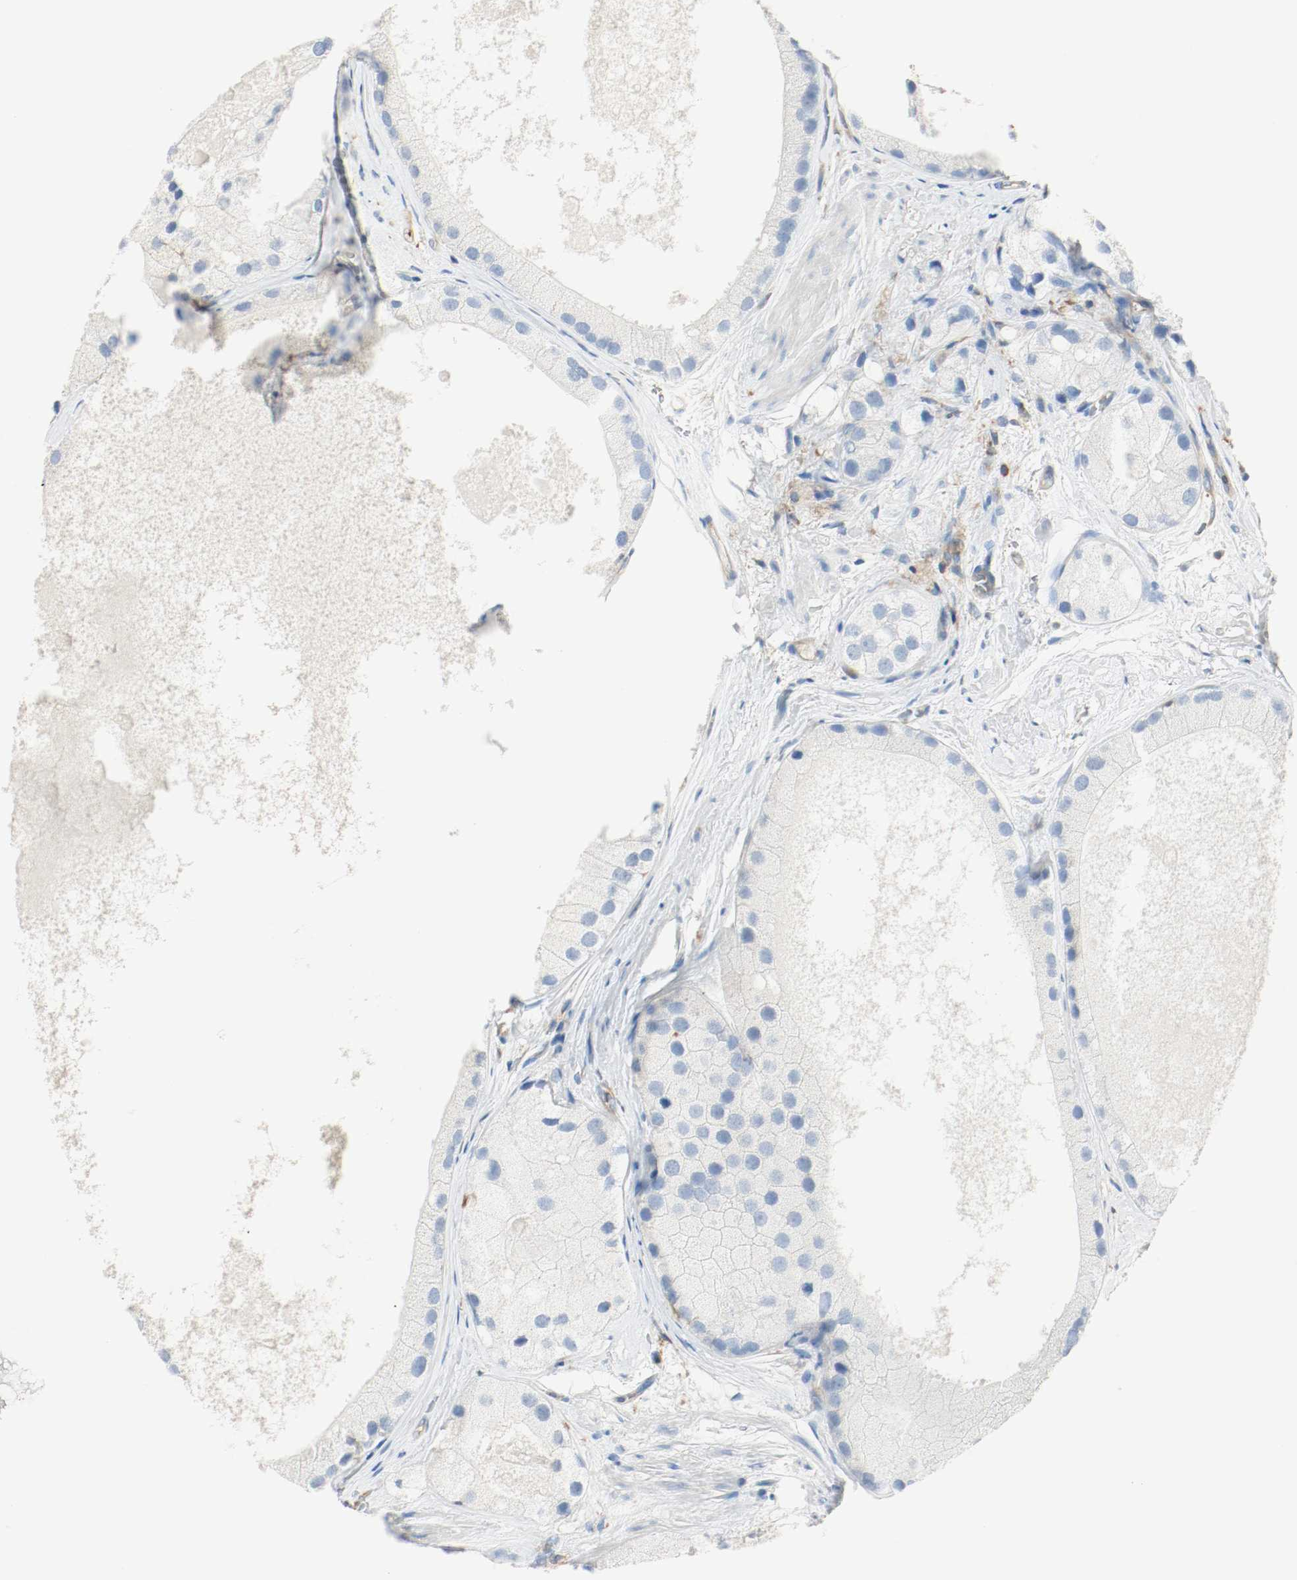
{"staining": {"intensity": "negative", "quantity": "none", "location": "none"}, "tissue": "prostate cancer", "cell_type": "Tumor cells", "image_type": "cancer", "snomed": [{"axis": "morphology", "description": "Adenocarcinoma, Low grade"}, {"axis": "topography", "description": "Prostate"}], "caption": "Prostate adenocarcinoma (low-grade) was stained to show a protein in brown. There is no significant expression in tumor cells. (DAB immunohistochemistry with hematoxylin counter stain).", "gene": "ARPC1B", "patient": {"sex": "male", "age": 69}}